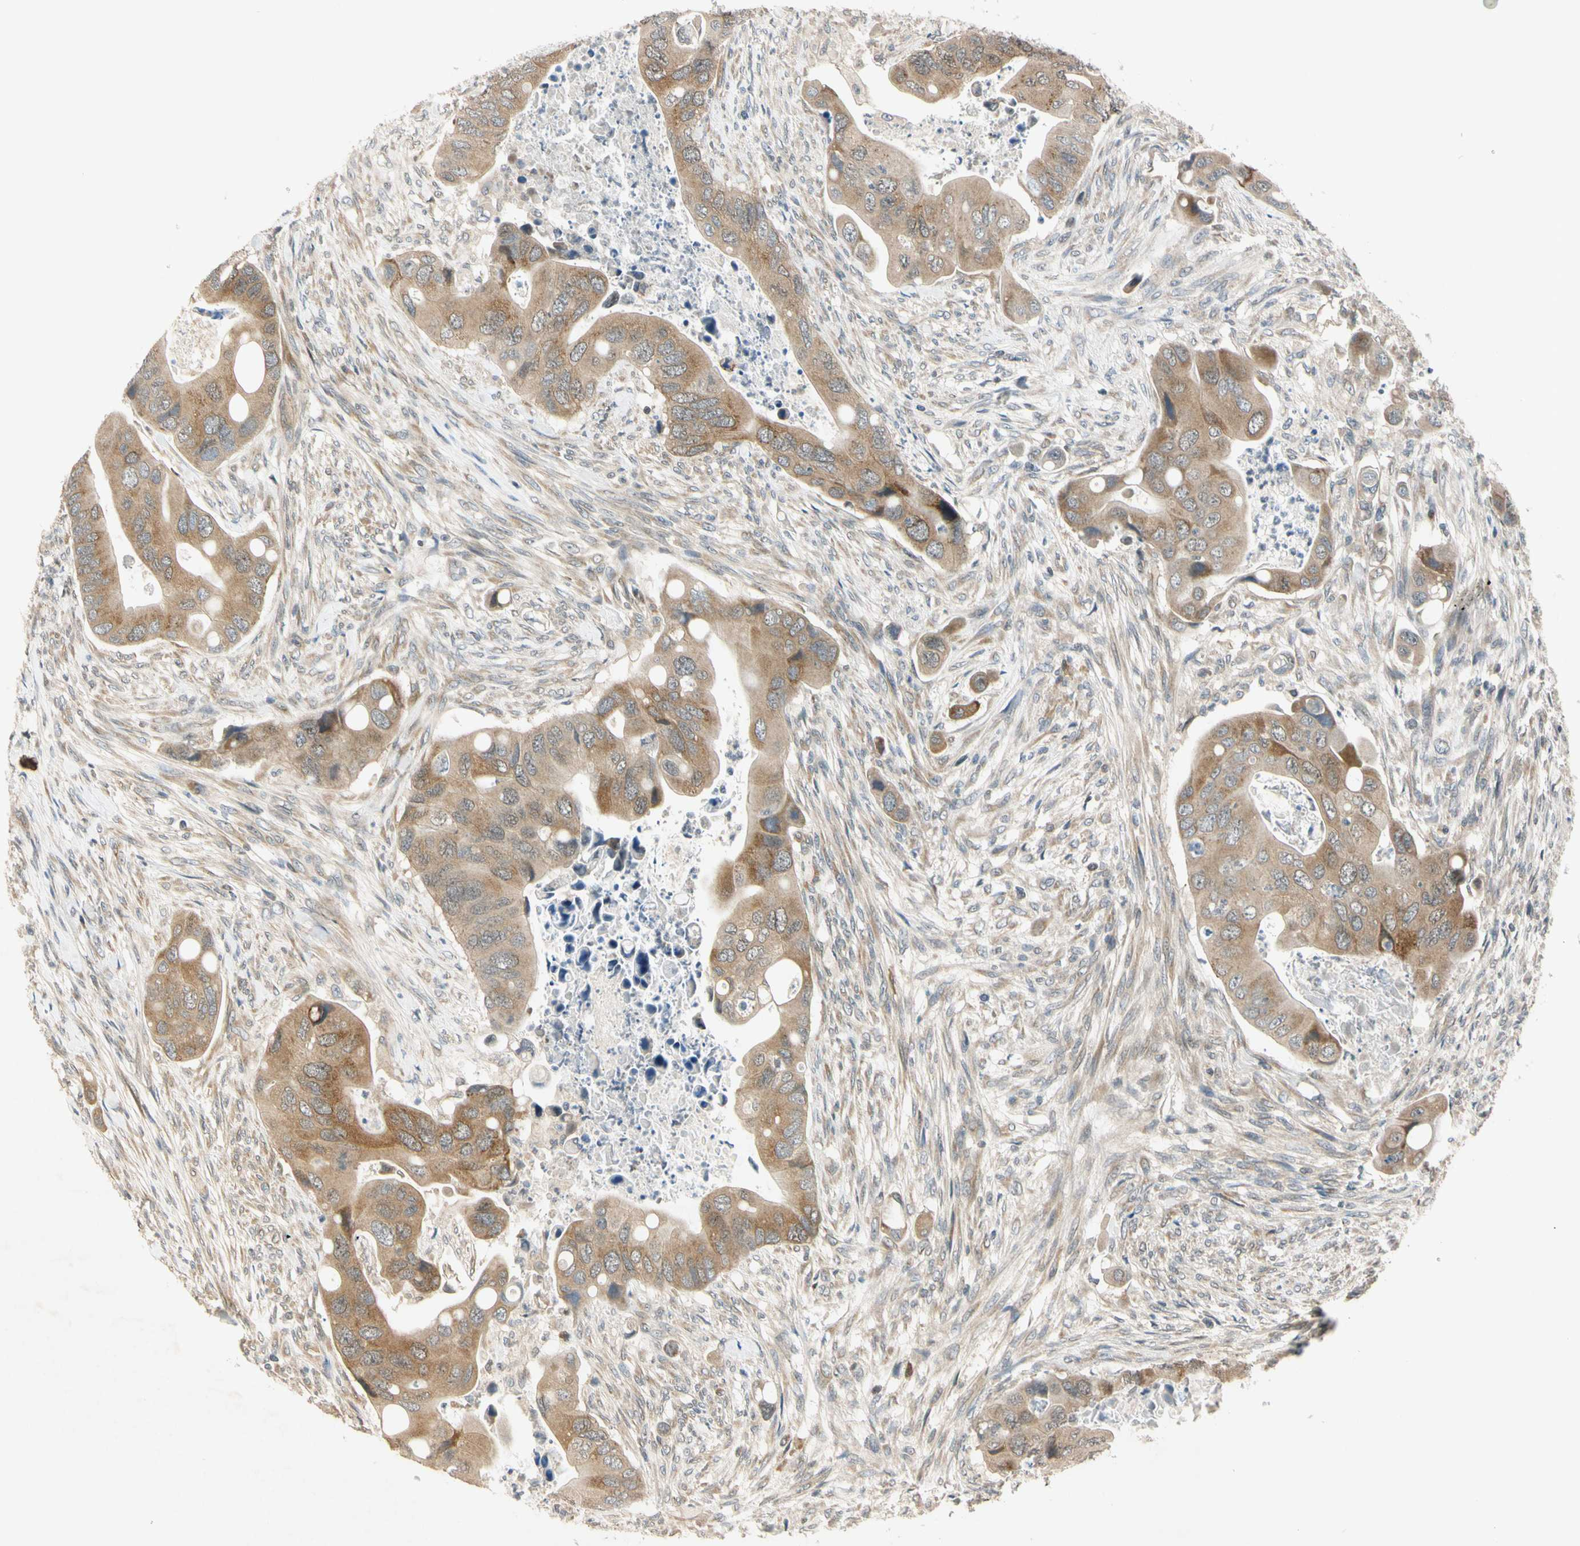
{"staining": {"intensity": "moderate", "quantity": ">75%", "location": "cytoplasmic/membranous"}, "tissue": "colorectal cancer", "cell_type": "Tumor cells", "image_type": "cancer", "snomed": [{"axis": "morphology", "description": "Adenocarcinoma, NOS"}, {"axis": "topography", "description": "Rectum"}], "caption": "DAB (3,3'-diaminobenzidine) immunohistochemical staining of human colorectal cancer demonstrates moderate cytoplasmic/membranous protein staining in approximately >75% of tumor cells.", "gene": "RPS6KB2", "patient": {"sex": "female", "age": 57}}